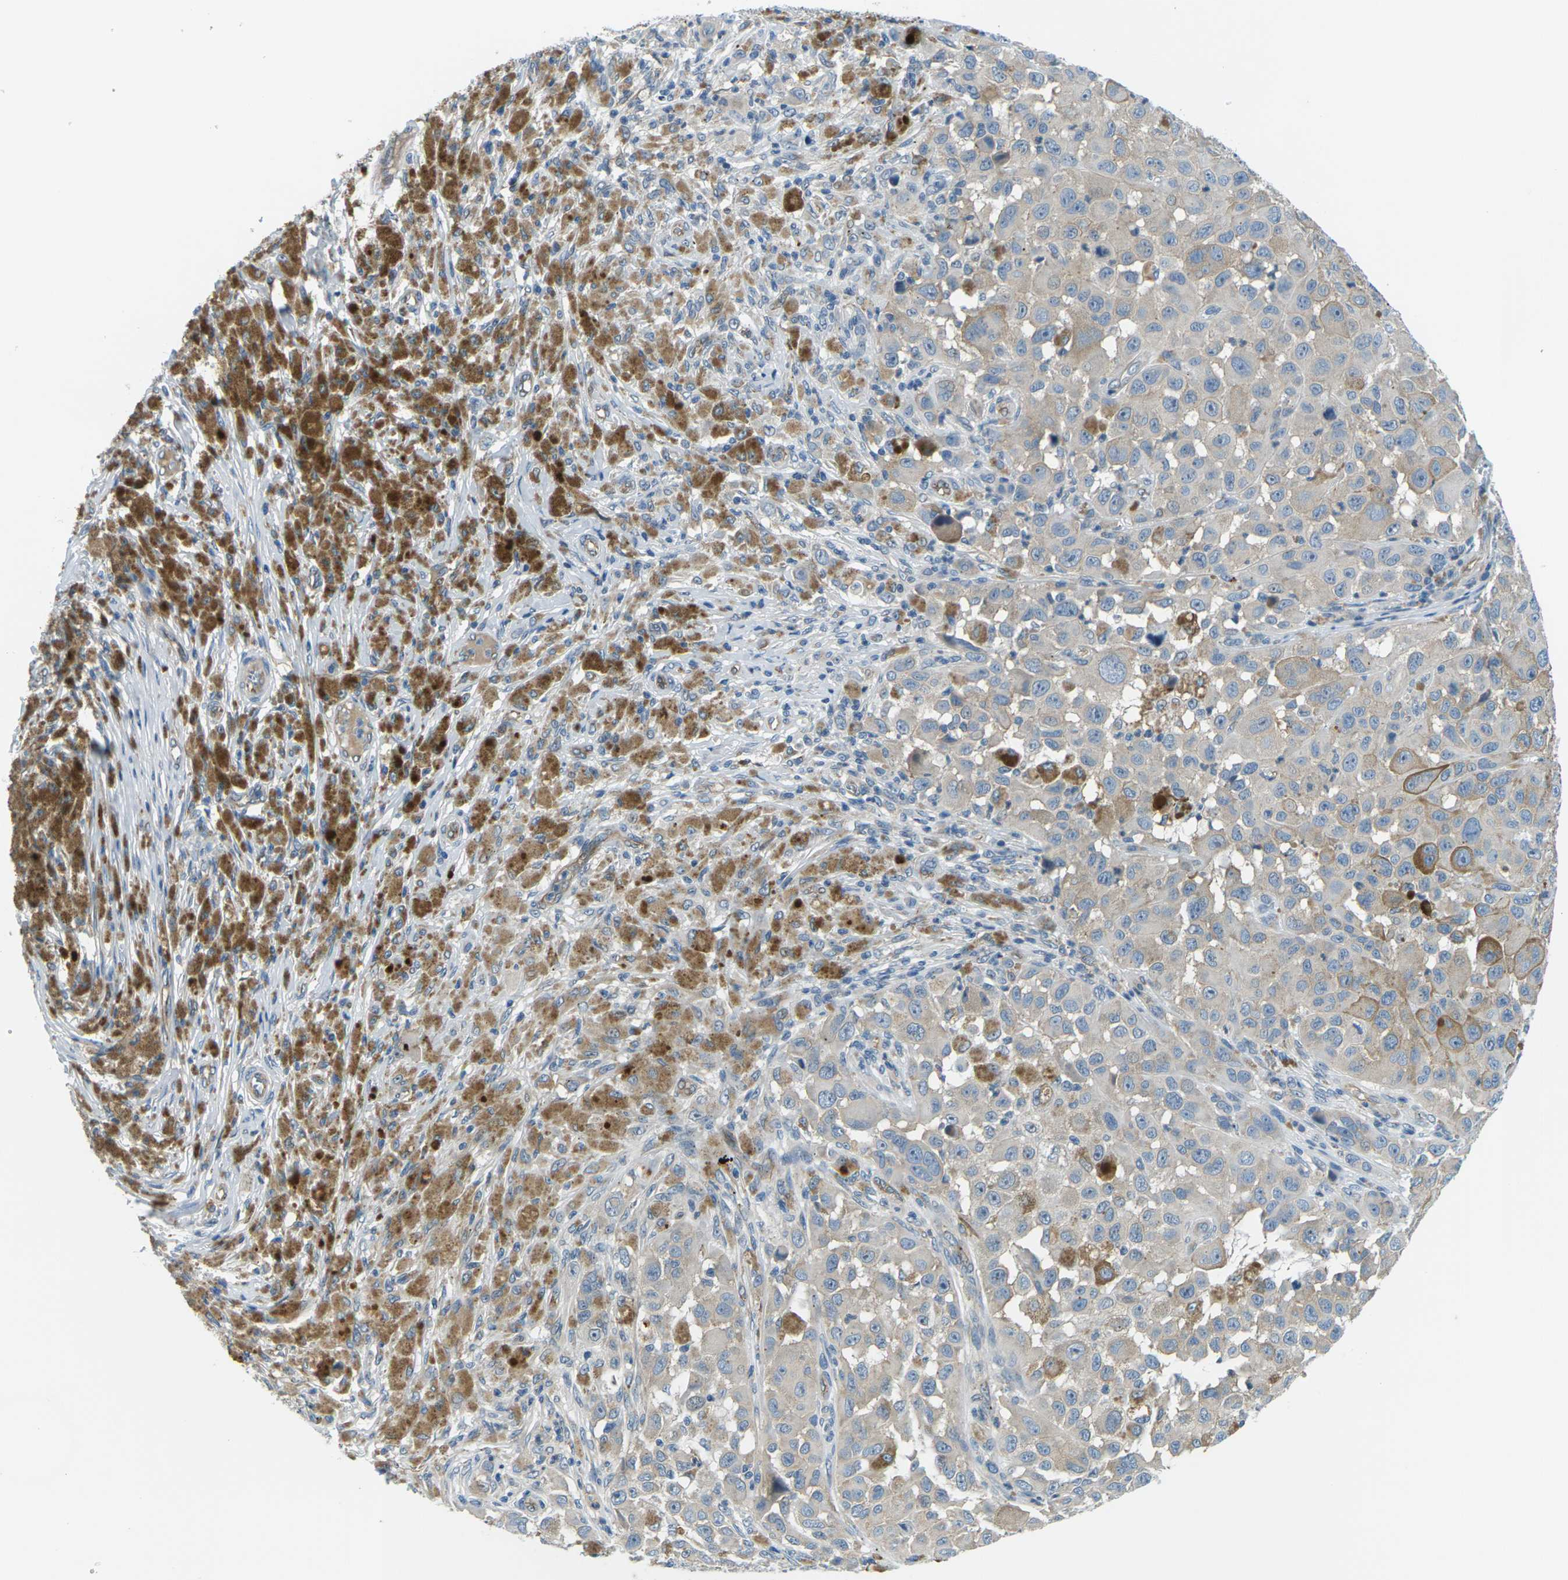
{"staining": {"intensity": "negative", "quantity": "none", "location": "none"}, "tissue": "melanoma", "cell_type": "Tumor cells", "image_type": "cancer", "snomed": [{"axis": "morphology", "description": "Malignant melanoma, NOS"}, {"axis": "topography", "description": "Skin"}], "caption": "Photomicrograph shows no significant protein expression in tumor cells of malignant melanoma.", "gene": "SLC13A3", "patient": {"sex": "male", "age": 96}}